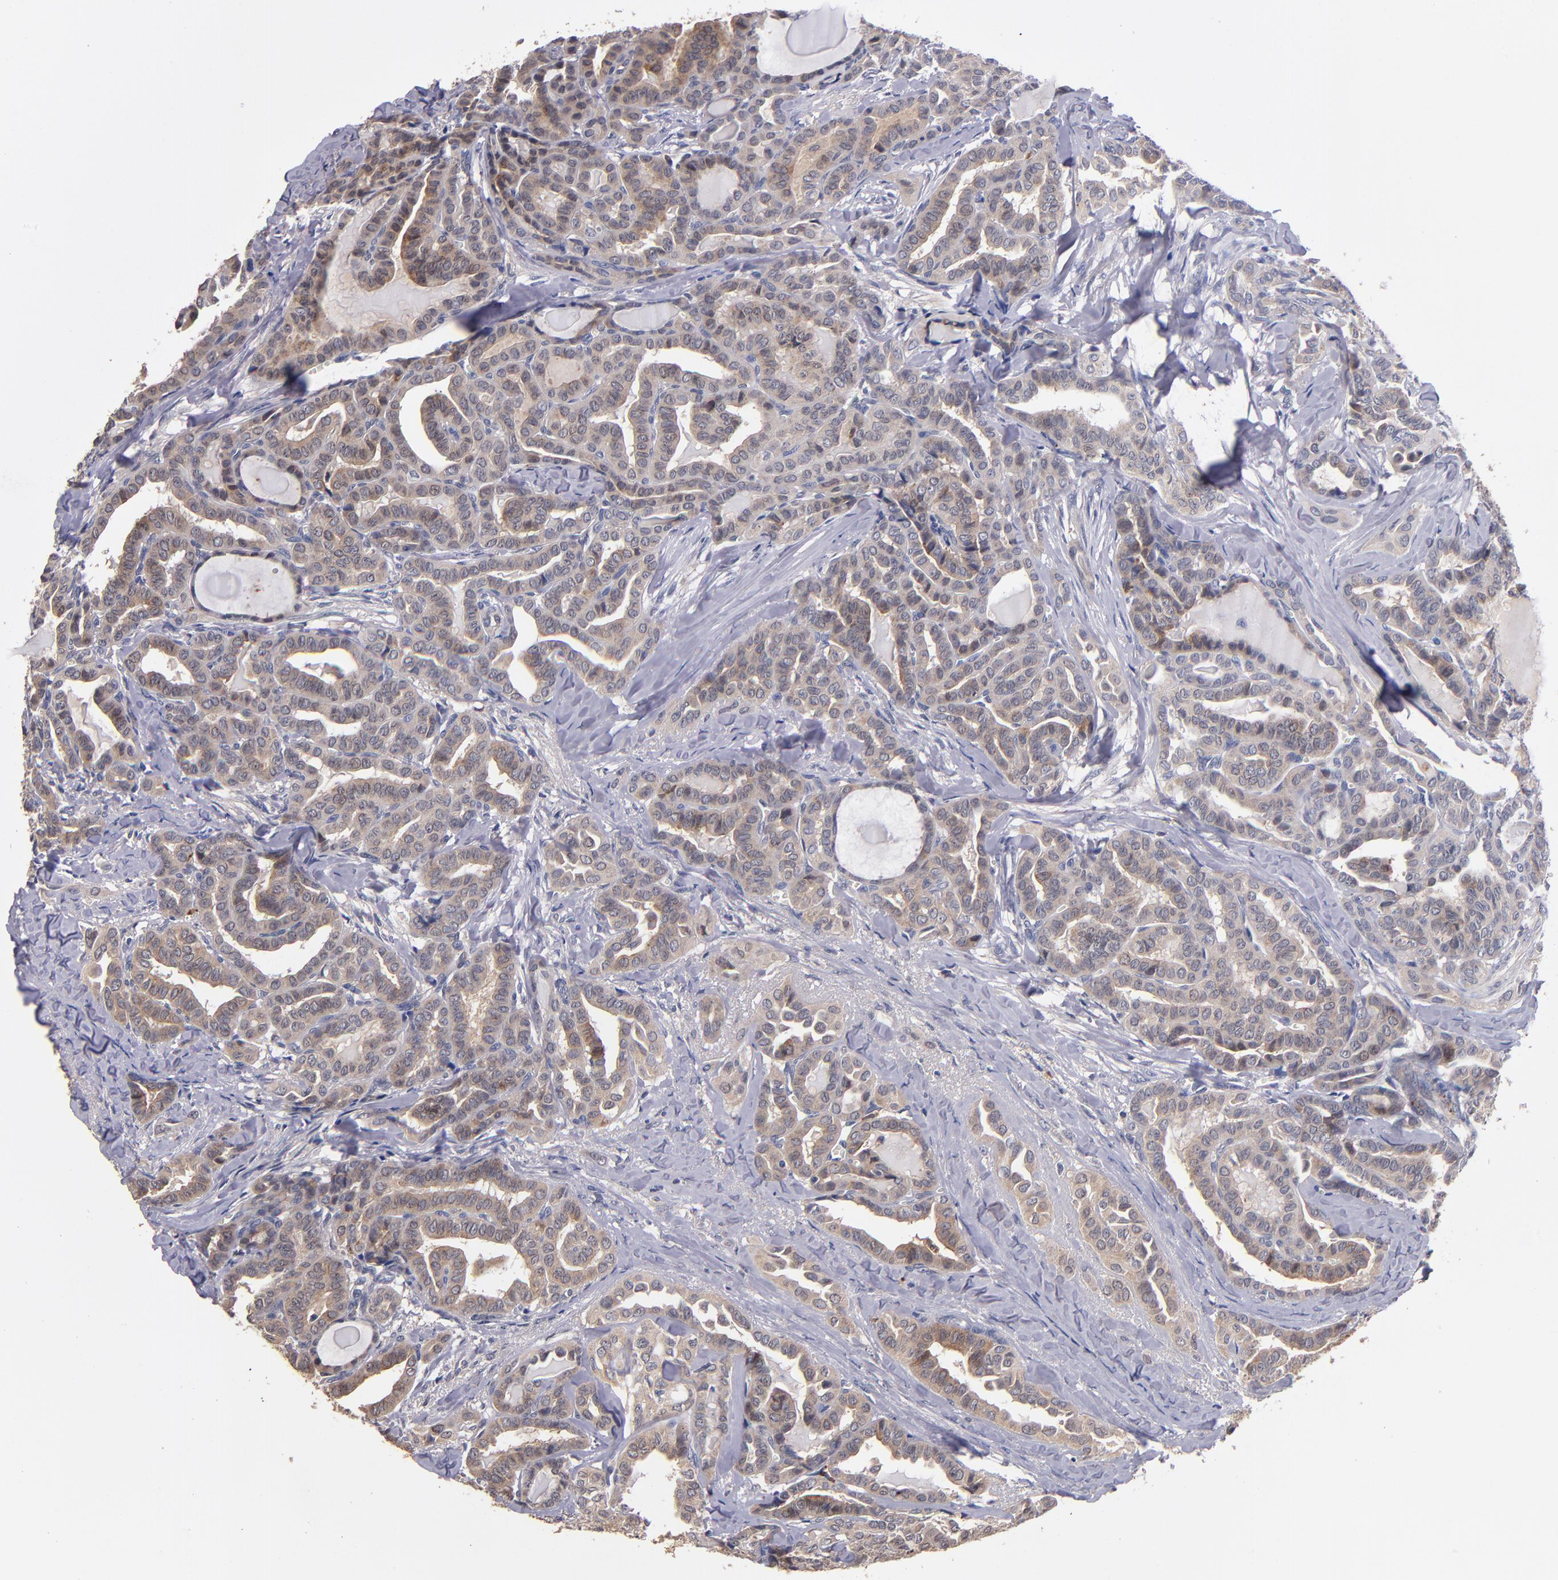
{"staining": {"intensity": "weak", "quantity": ">75%", "location": "cytoplasmic/membranous"}, "tissue": "thyroid cancer", "cell_type": "Tumor cells", "image_type": "cancer", "snomed": [{"axis": "morphology", "description": "Carcinoma, NOS"}, {"axis": "topography", "description": "Thyroid gland"}], "caption": "There is low levels of weak cytoplasmic/membranous positivity in tumor cells of carcinoma (thyroid), as demonstrated by immunohistochemical staining (brown color).", "gene": "TTLL12", "patient": {"sex": "female", "age": 91}}